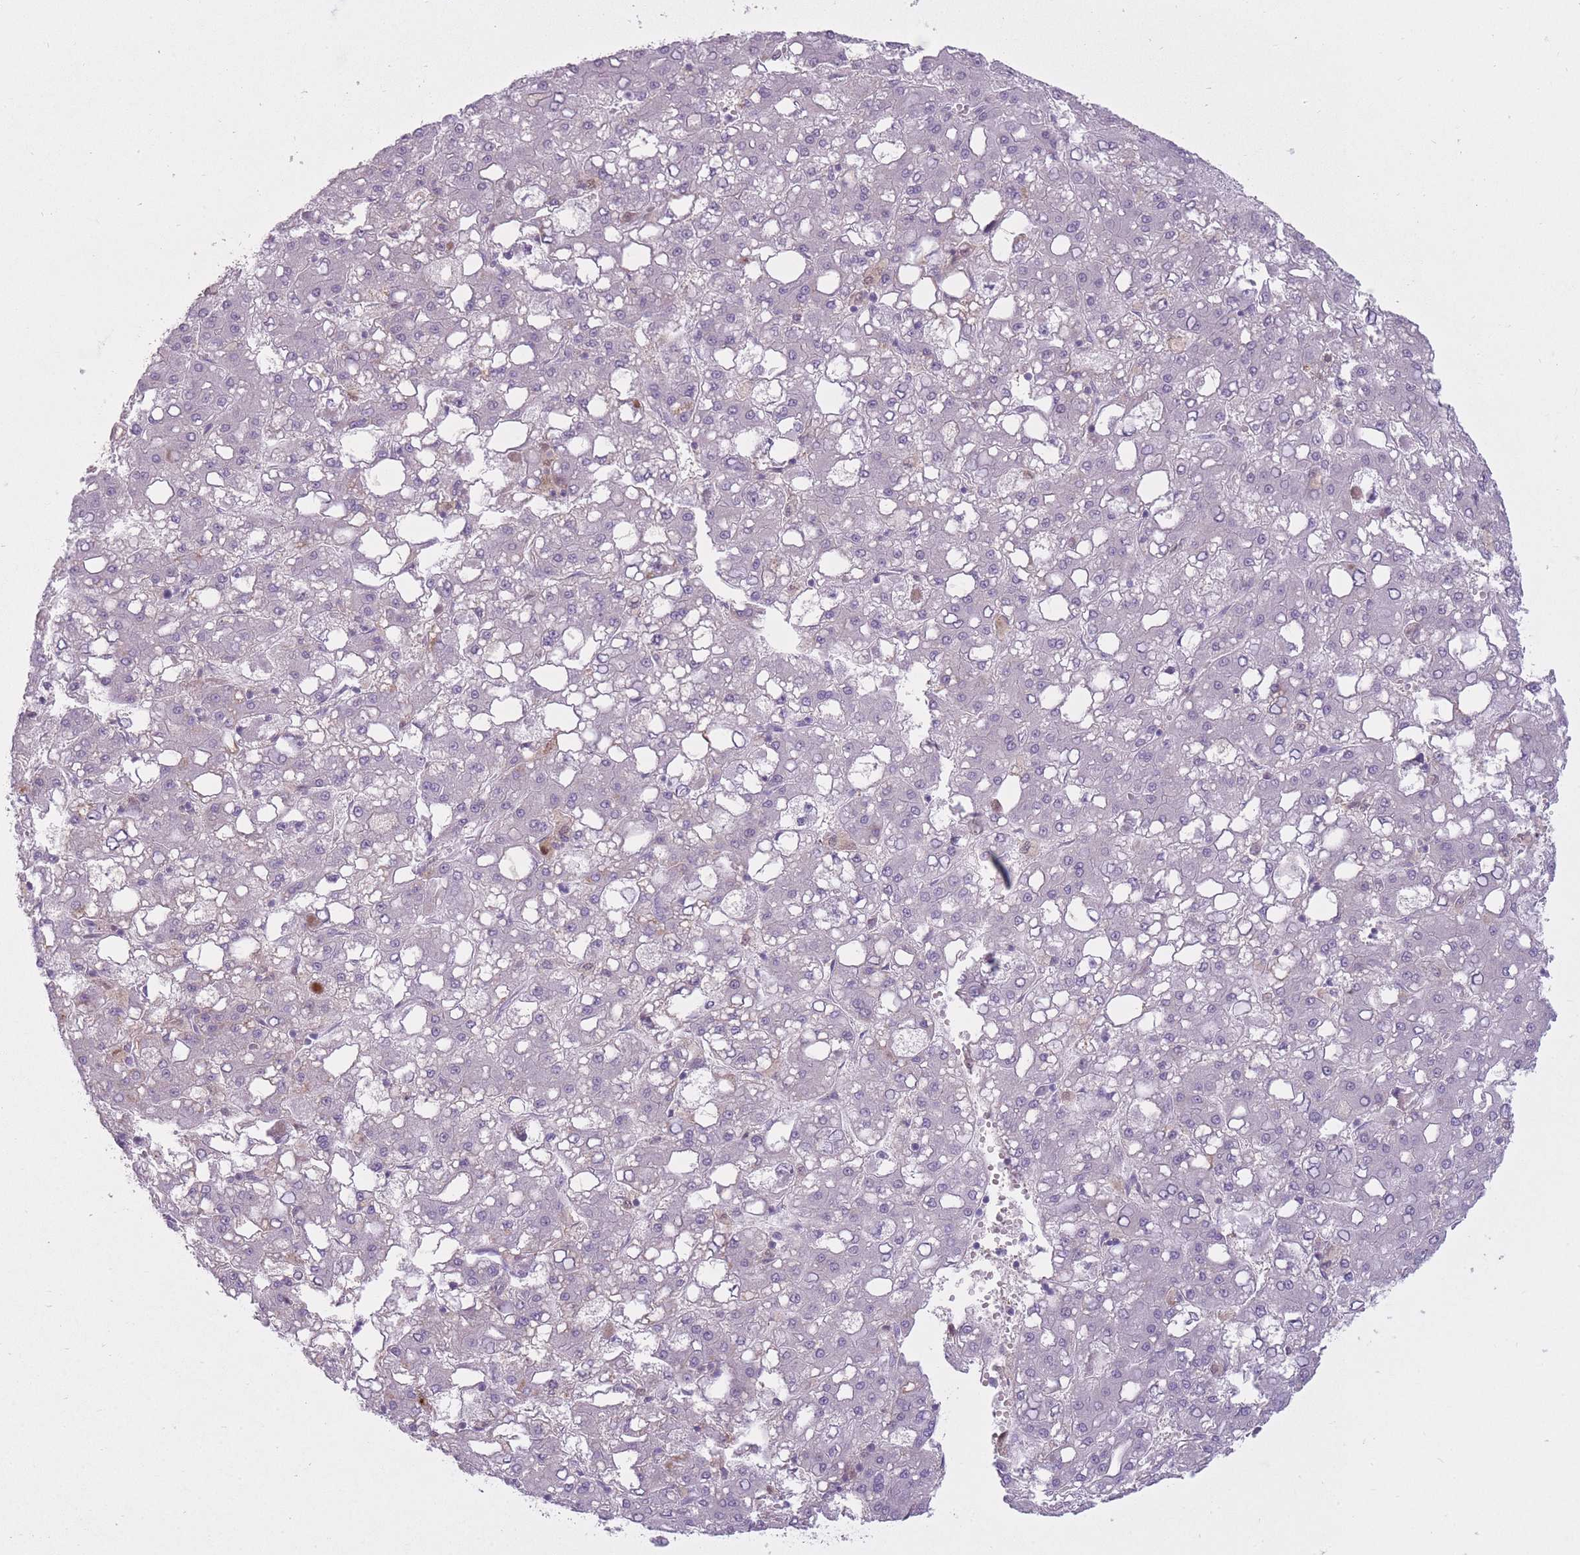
{"staining": {"intensity": "negative", "quantity": "none", "location": "none"}, "tissue": "liver cancer", "cell_type": "Tumor cells", "image_type": "cancer", "snomed": [{"axis": "morphology", "description": "Carcinoma, Hepatocellular, NOS"}, {"axis": "topography", "description": "Liver"}], "caption": "Immunohistochemical staining of human liver cancer (hepatocellular carcinoma) reveals no significant staining in tumor cells.", "gene": "LGALS9", "patient": {"sex": "male", "age": 65}}